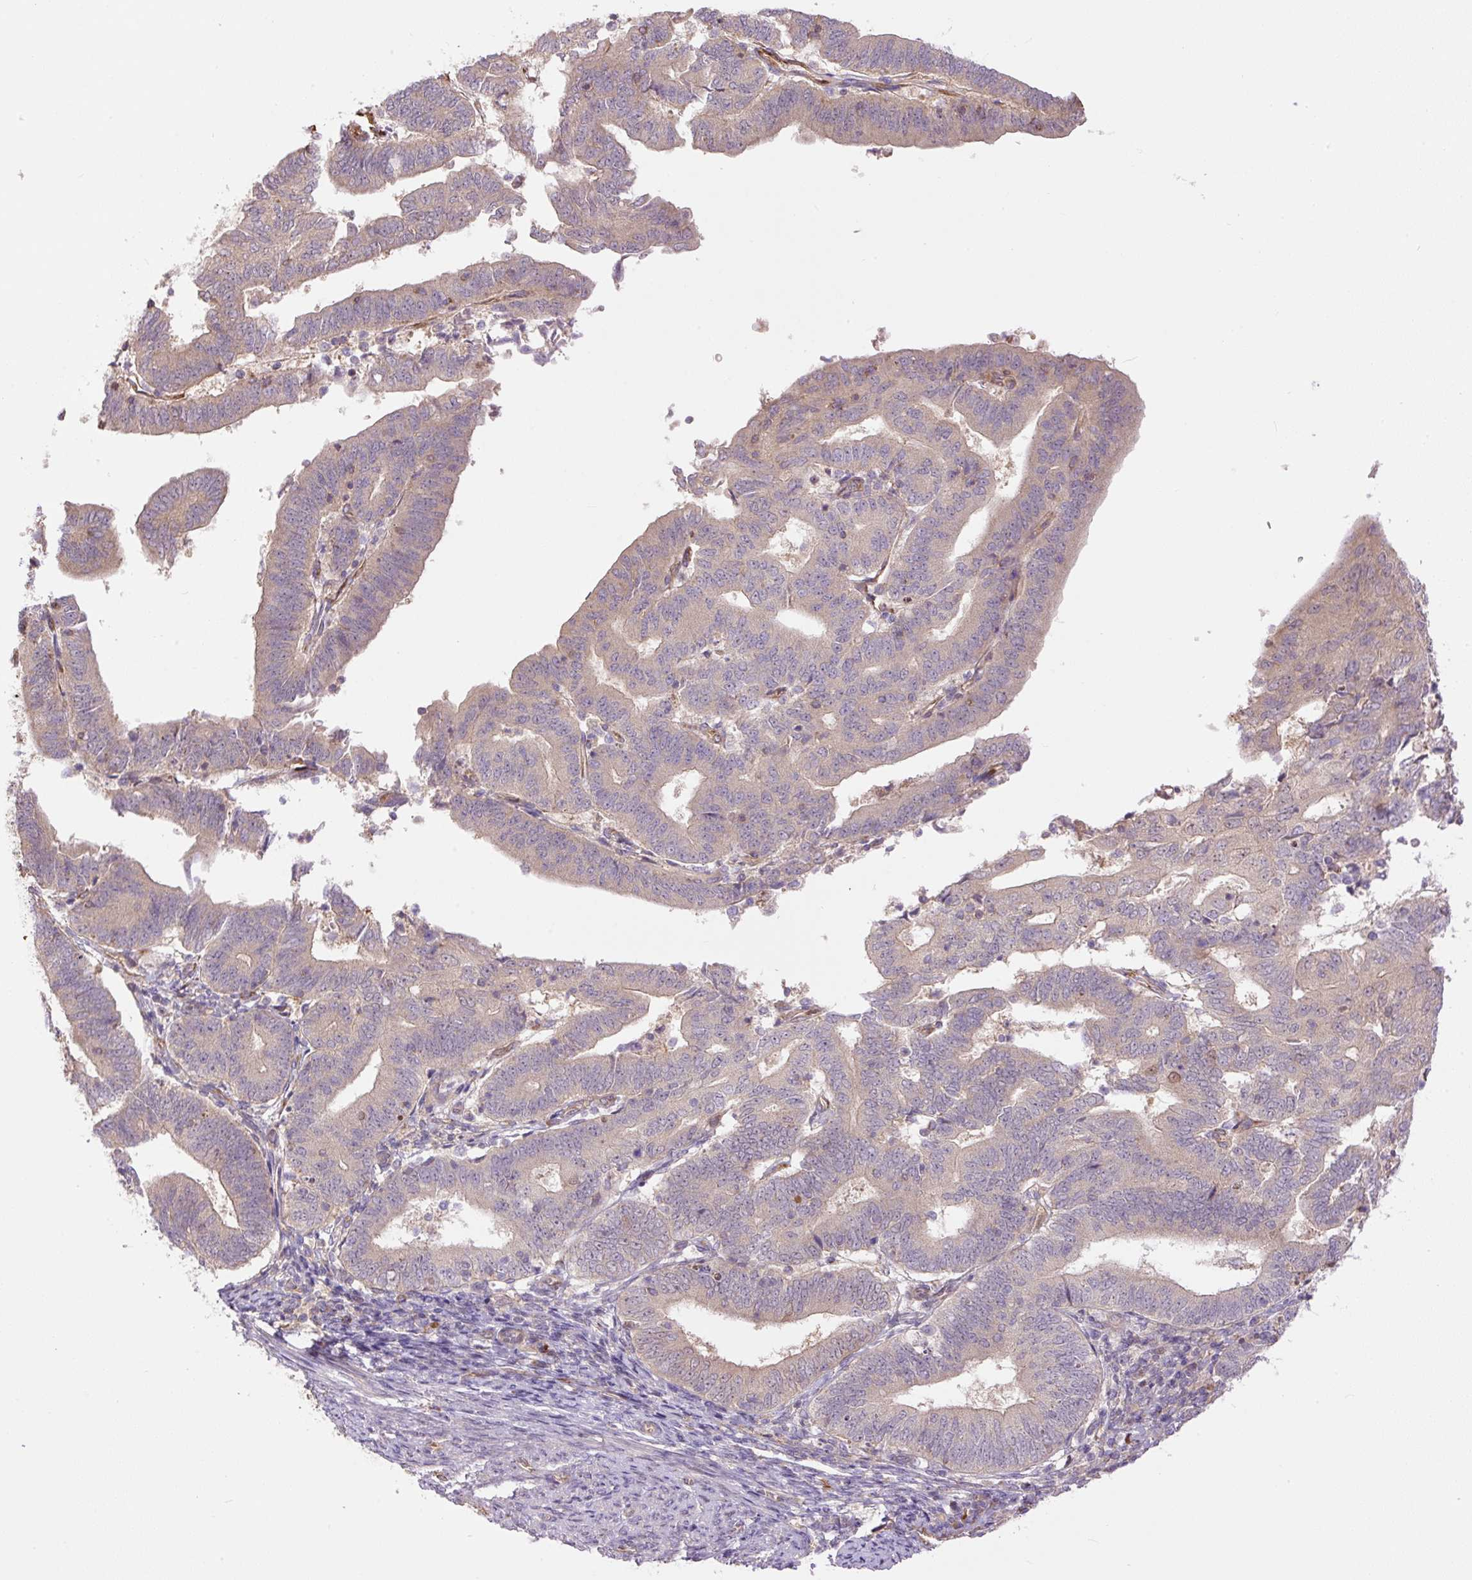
{"staining": {"intensity": "weak", "quantity": "<25%", "location": "cytoplasmic/membranous"}, "tissue": "endometrial cancer", "cell_type": "Tumor cells", "image_type": "cancer", "snomed": [{"axis": "morphology", "description": "Adenocarcinoma, NOS"}, {"axis": "topography", "description": "Endometrium"}], "caption": "Immunohistochemistry (IHC) image of neoplastic tissue: human adenocarcinoma (endometrial) stained with DAB demonstrates no significant protein positivity in tumor cells. (Brightfield microscopy of DAB (3,3'-diaminobenzidine) immunohistochemistry at high magnification).", "gene": "PPME1", "patient": {"sex": "female", "age": 70}}